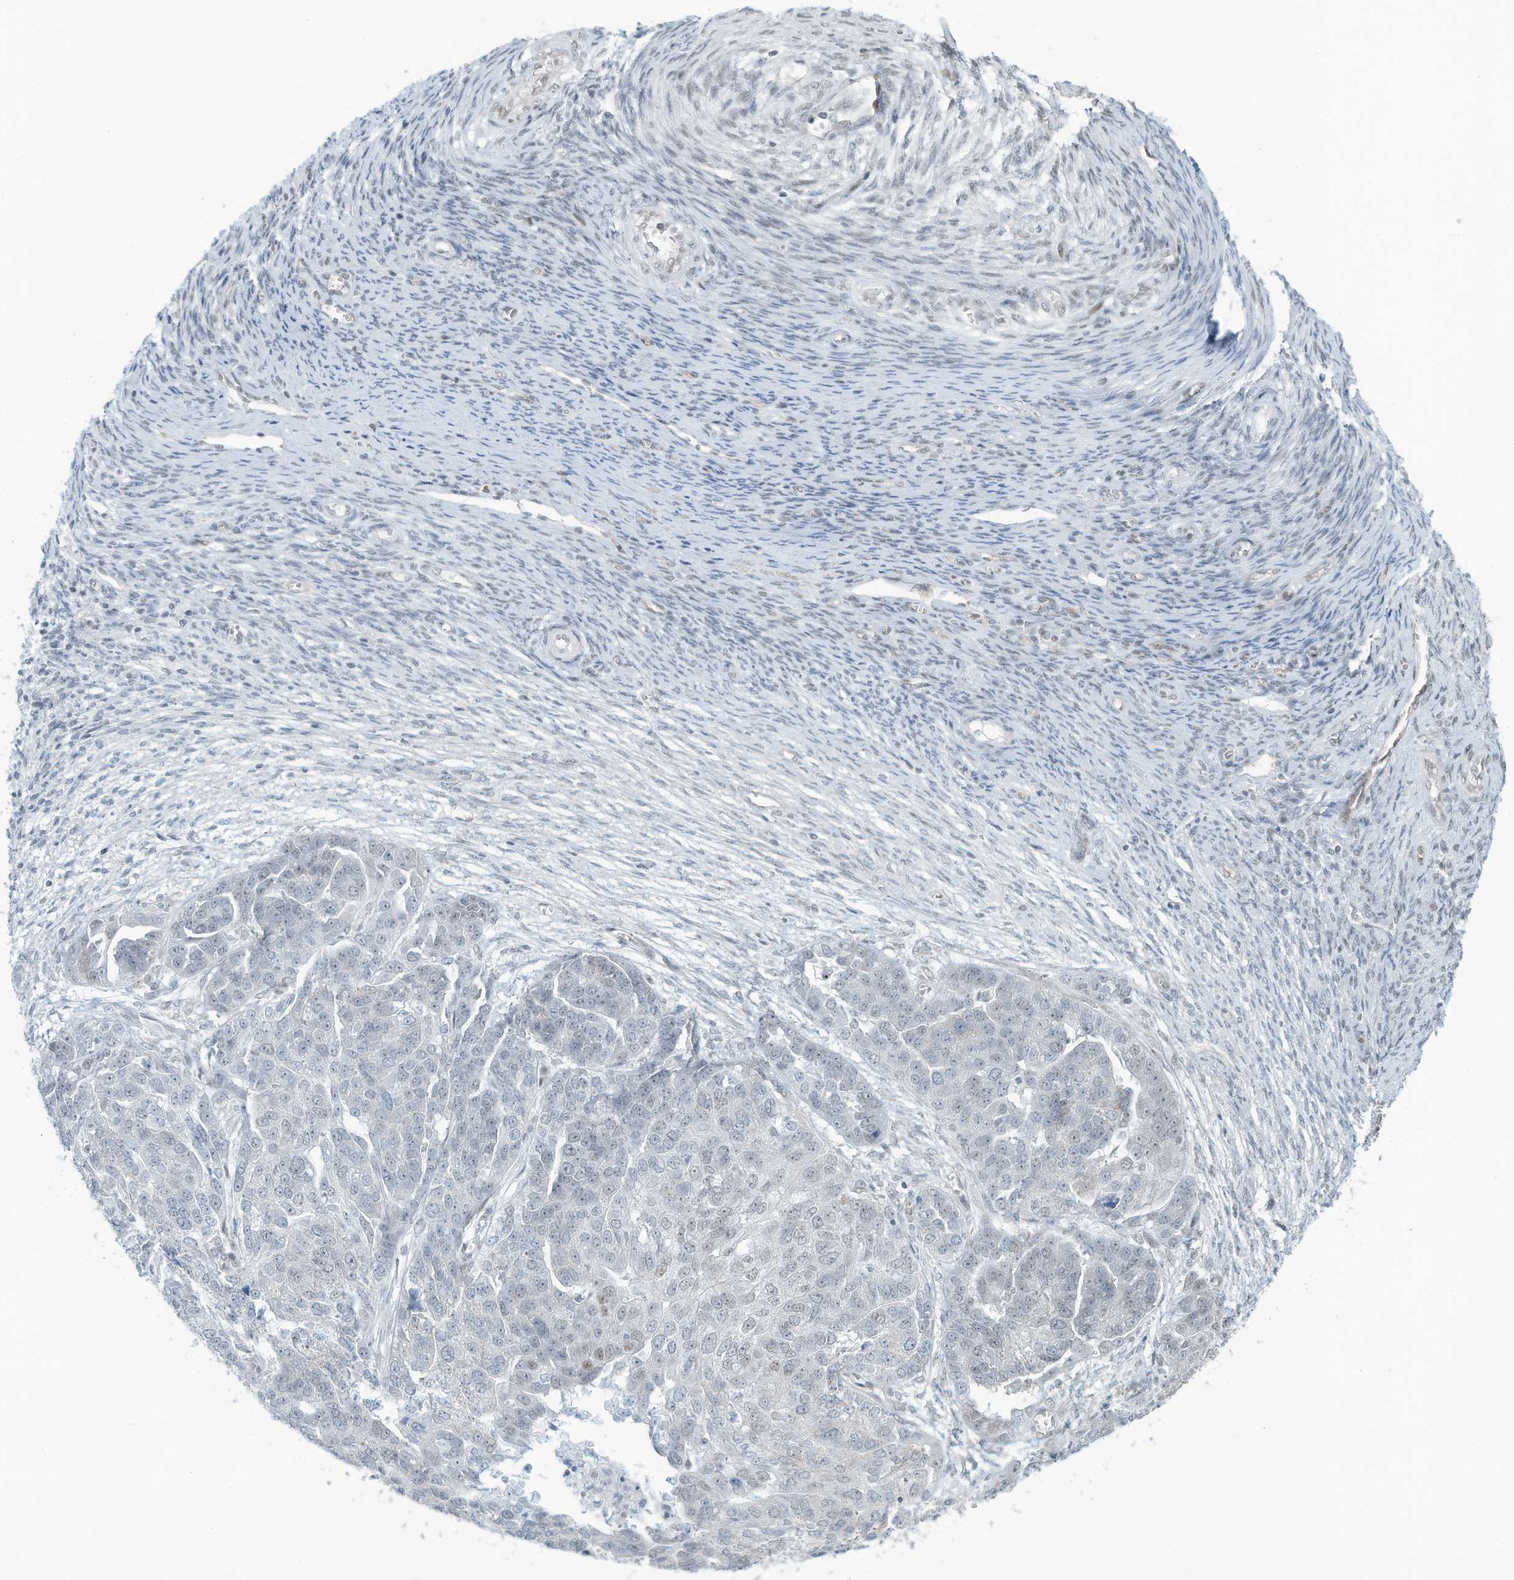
{"staining": {"intensity": "negative", "quantity": "none", "location": "none"}, "tissue": "ovarian cancer", "cell_type": "Tumor cells", "image_type": "cancer", "snomed": [{"axis": "morphology", "description": "Cystadenocarcinoma, serous, NOS"}, {"axis": "topography", "description": "Ovary"}], "caption": "IHC histopathology image of ovarian serous cystadenocarcinoma stained for a protein (brown), which shows no positivity in tumor cells. Brightfield microscopy of immunohistochemistry stained with DAB (3,3'-diaminobenzidine) (brown) and hematoxylin (blue), captured at high magnification.", "gene": "SARNP", "patient": {"sex": "female", "age": 44}}